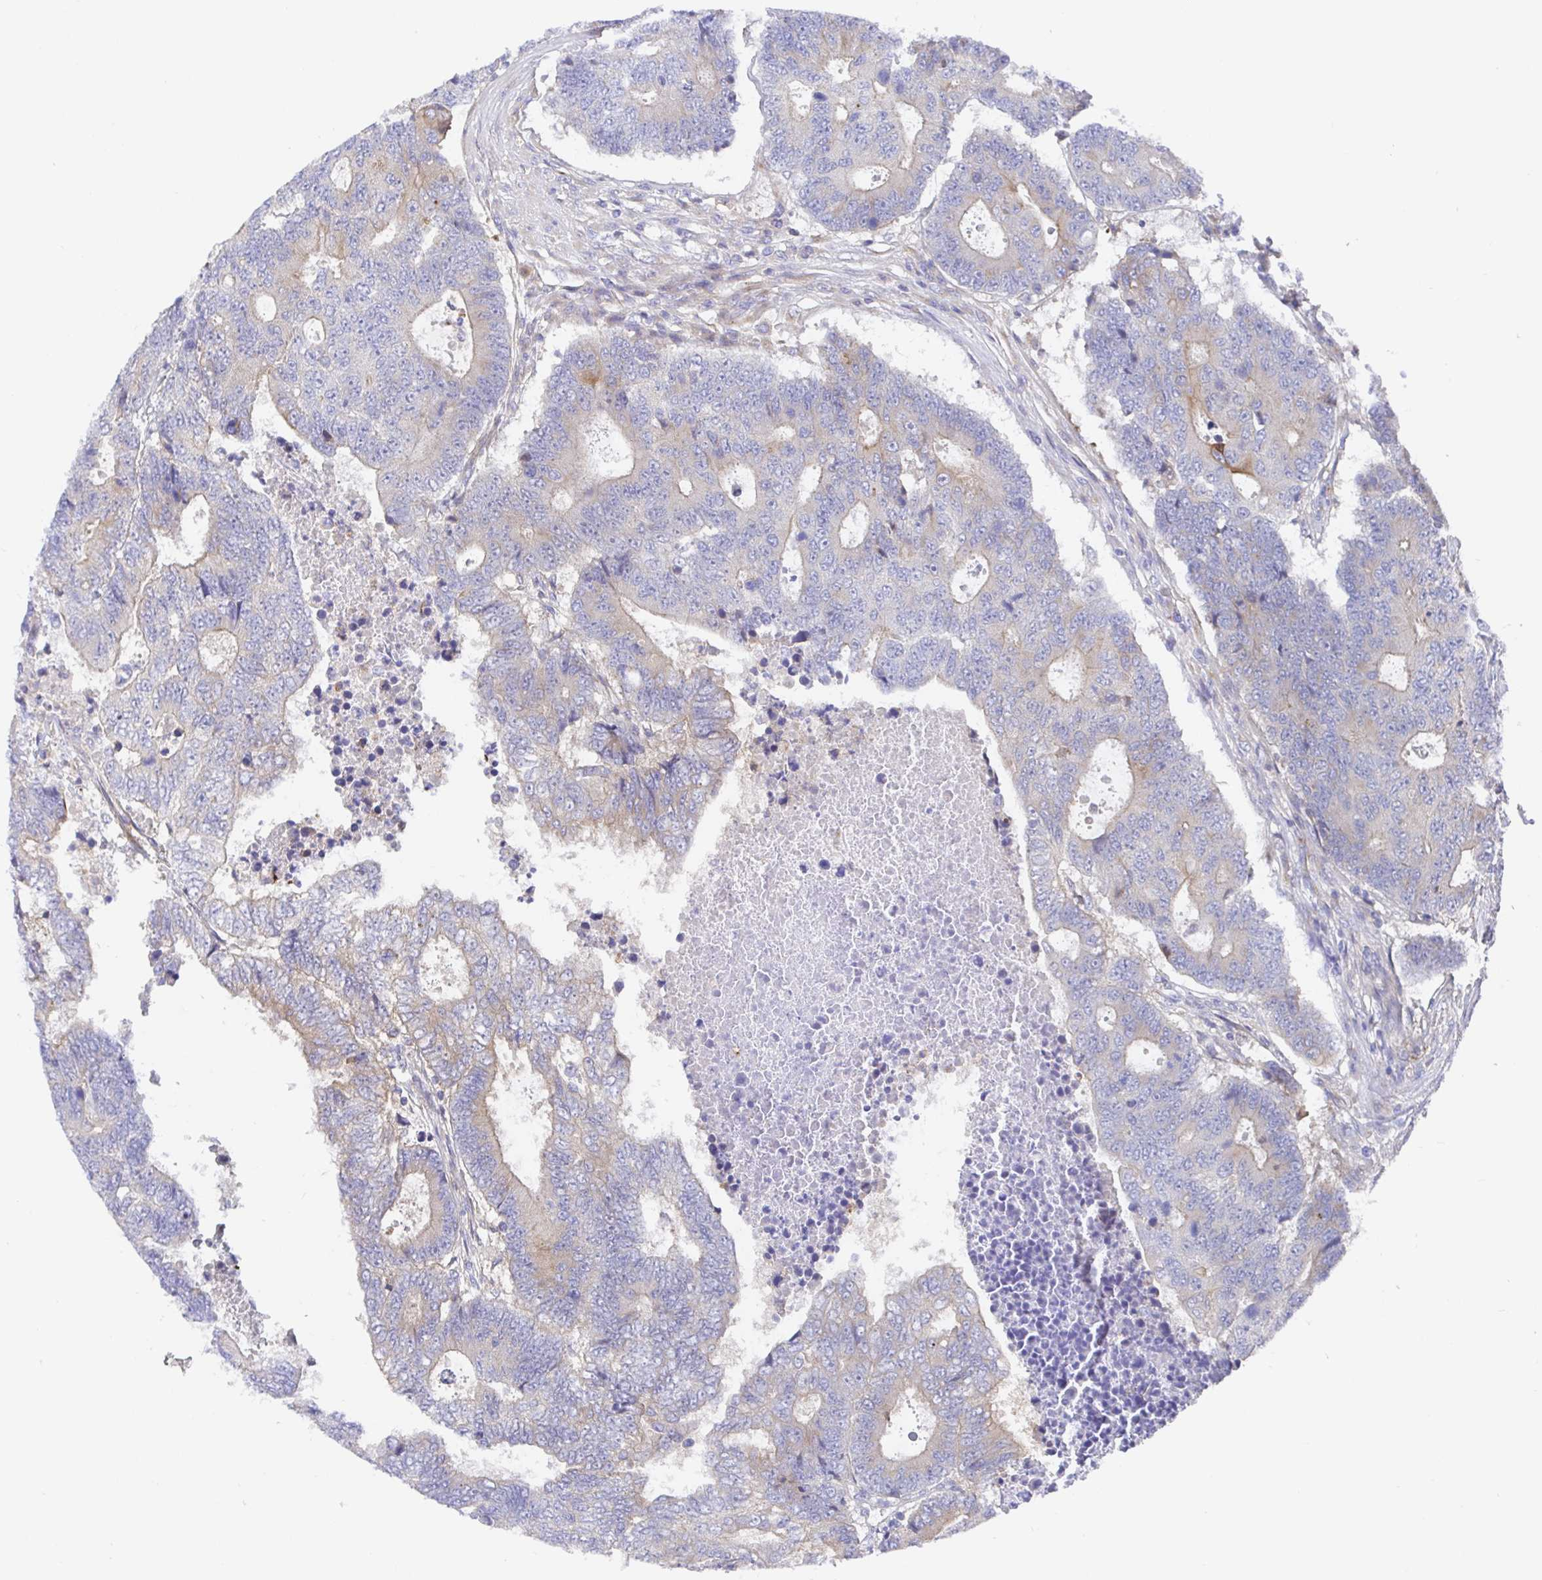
{"staining": {"intensity": "weak", "quantity": "<25%", "location": "cytoplasmic/membranous"}, "tissue": "colorectal cancer", "cell_type": "Tumor cells", "image_type": "cancer", "snomed": [{"axis": "morphology", "description": "Adenocarcinoma, NOS"}, {"axis": "topography", "description": "Colon"}], "caption": "Immunohistochemistry (IHC) of human adenocarcinoma (colorectal) exhibits no expression in tumor cells.", "gene": "GOLGA1", "patient": {"sex": "female", "age": 48}}